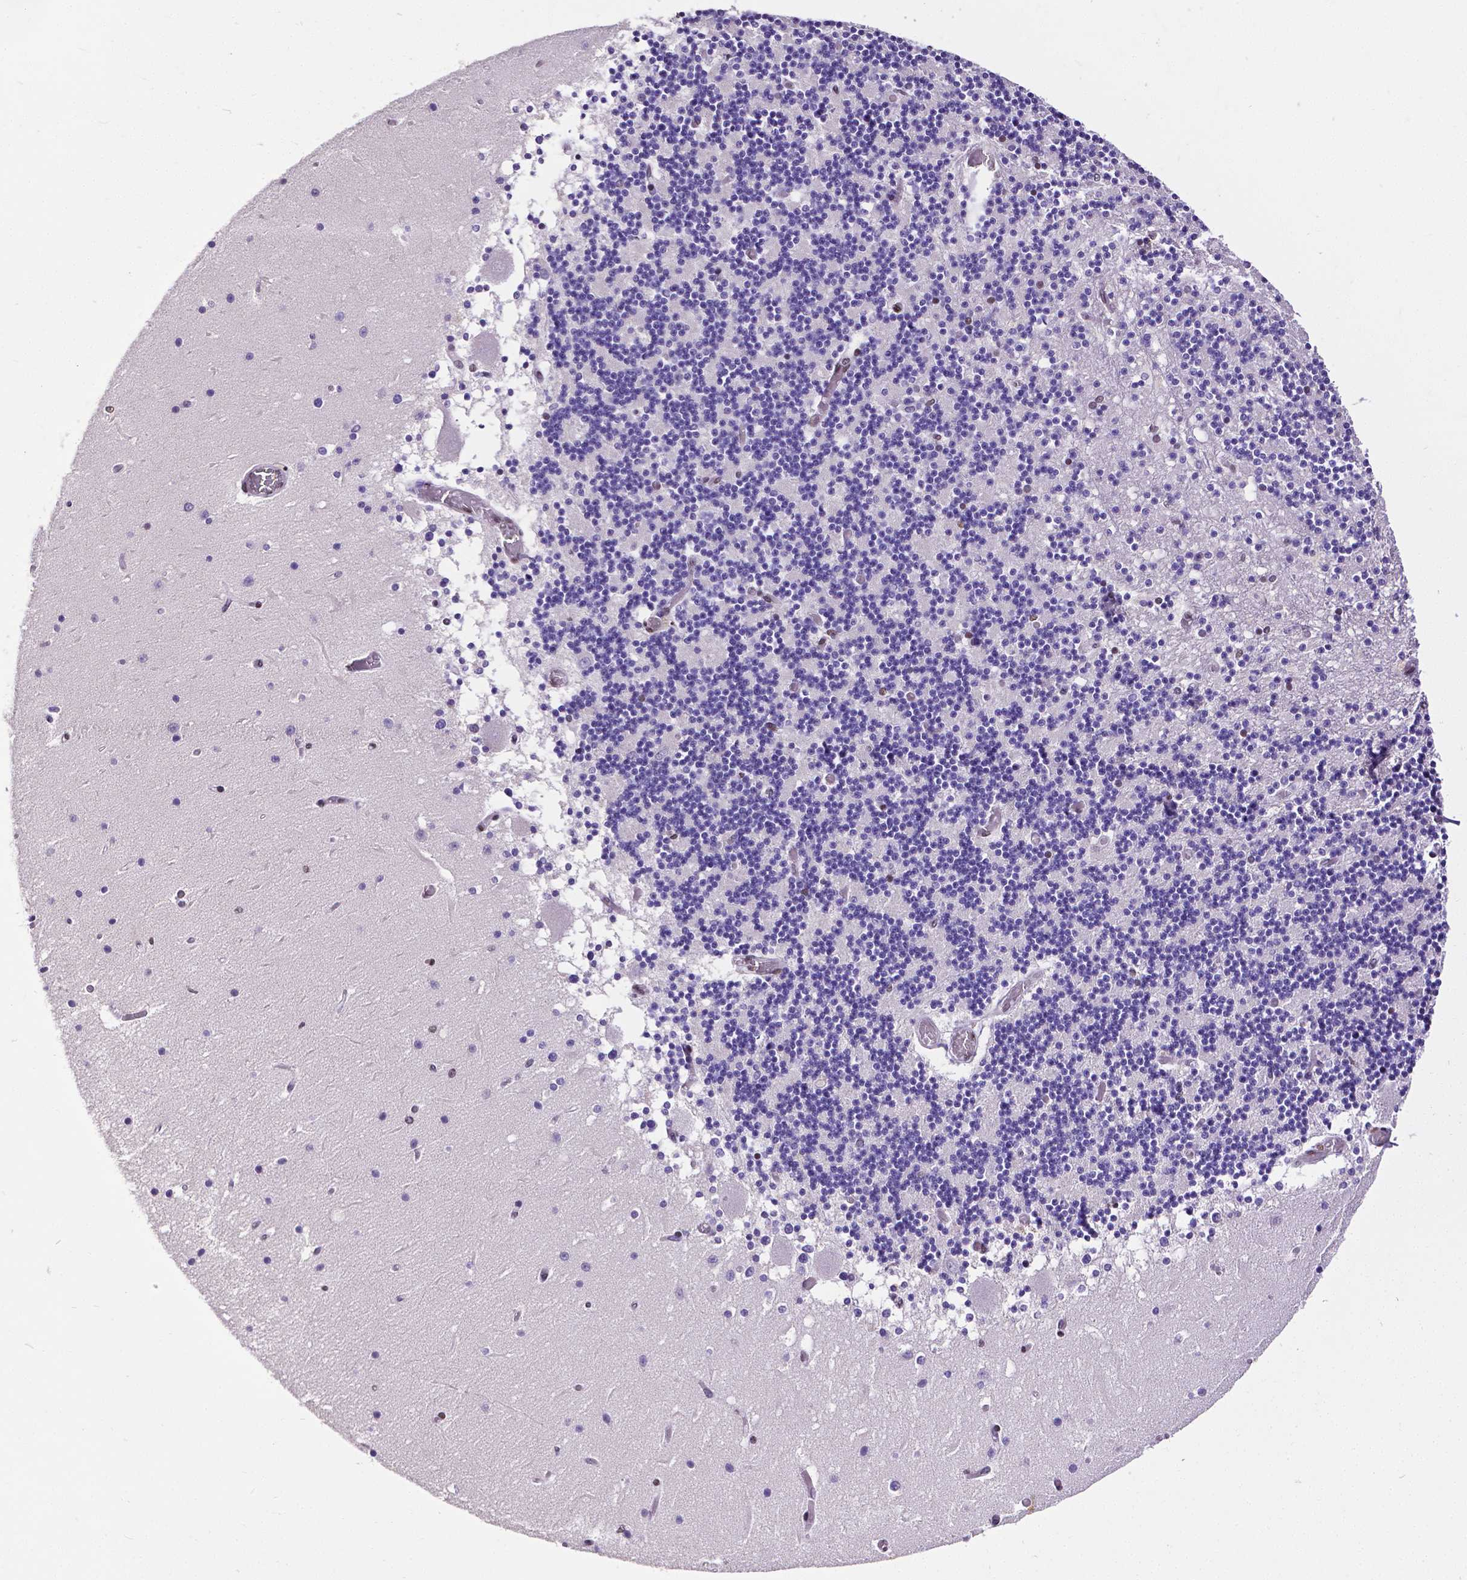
{"staining": {"intensity": "negative", "quantity": "none", "location": "none"}, "tissue": "cerebellum", "cell_type": "Cells in granular layer", "image_type": "normal", "snomed": [{"axis": "morphology", "description": "Normal tissue, NOS"}, {"axis": "topography", "description": "Cerebellum"}], "caption": "Protein analysis of benign cerebellum demonstrates no significant staining in cells in granular layer.", "gene": "REST", "patient": {"sex": "female", "age": 28}}